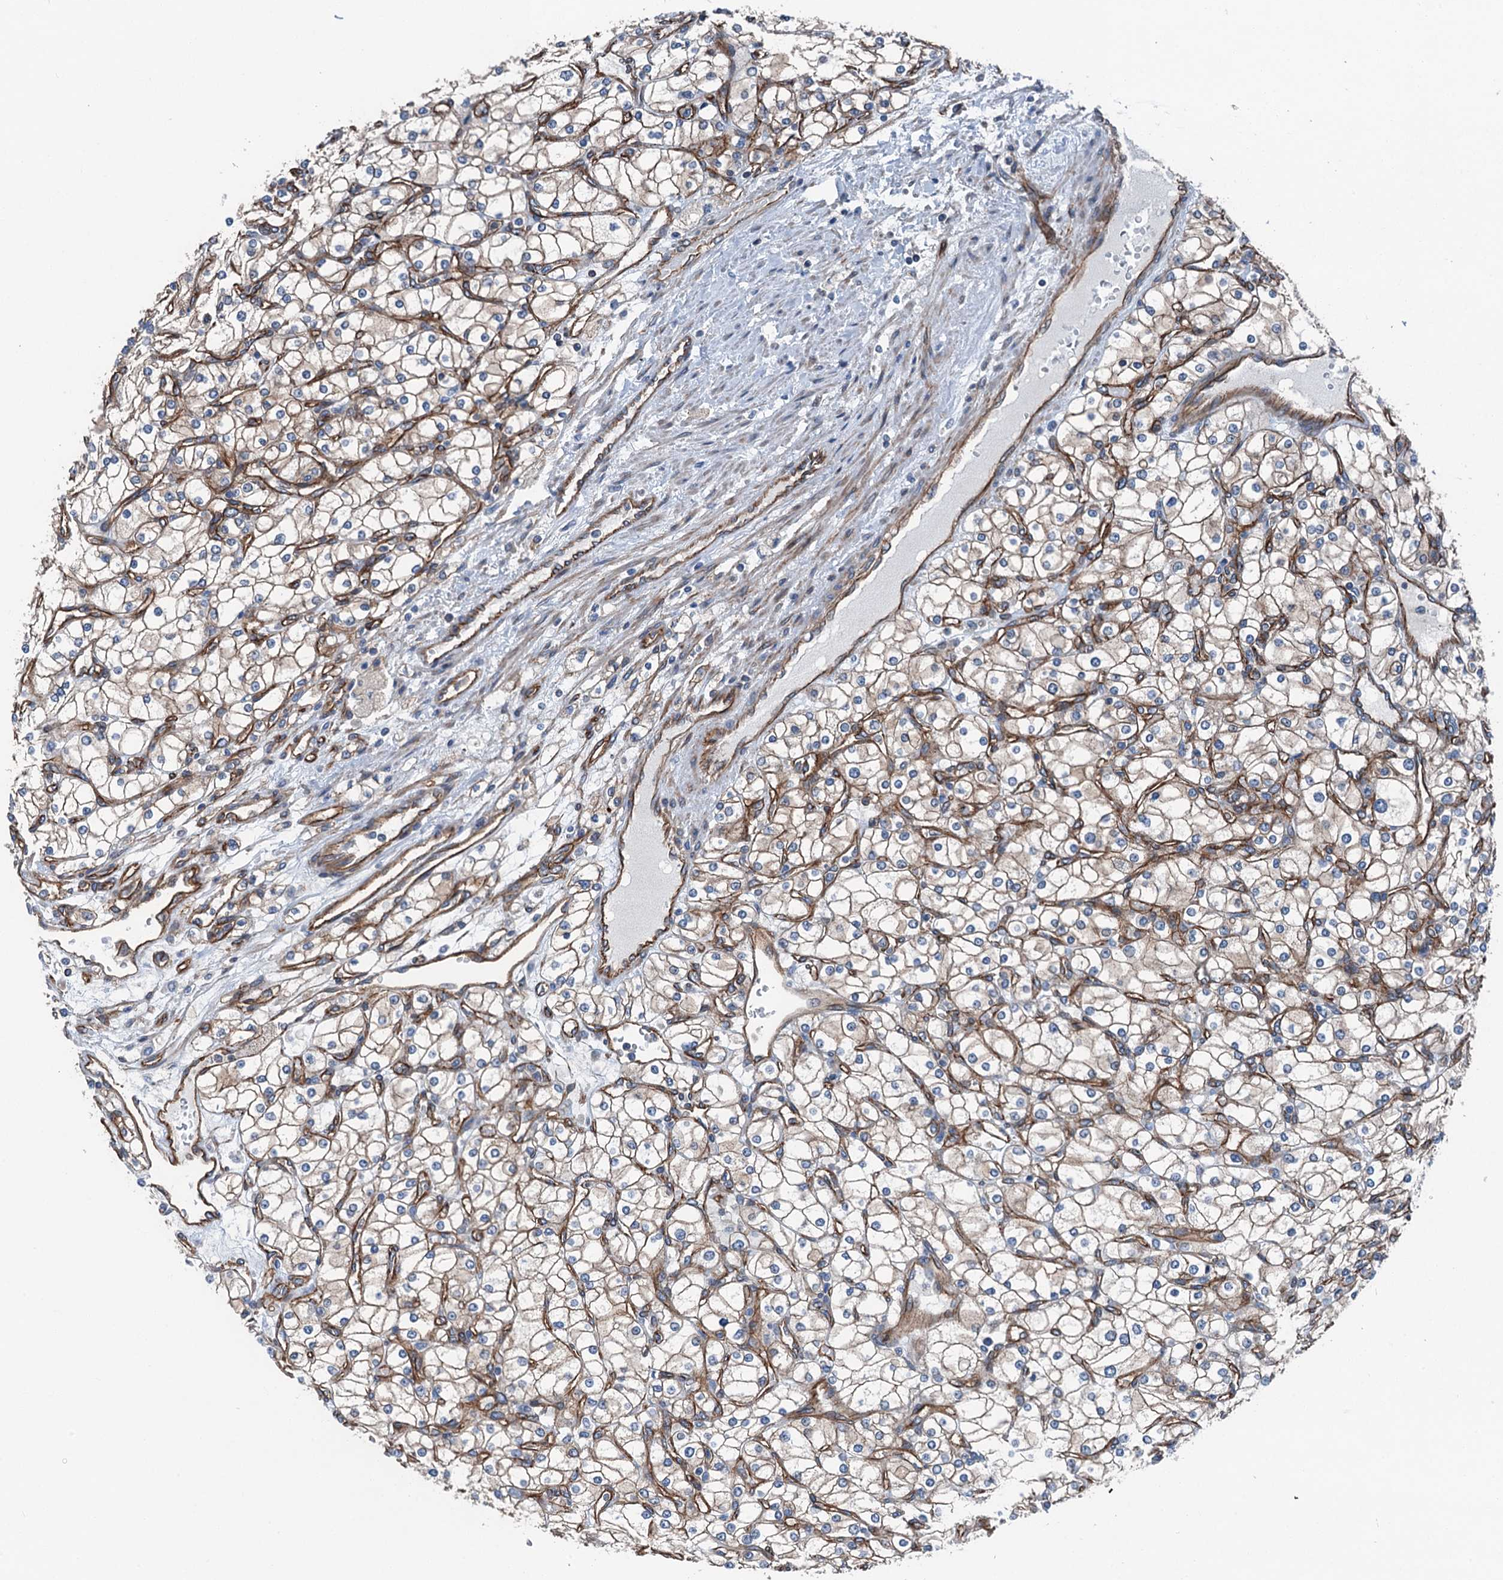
{"staining": {"intensity": "moderate", "quantity": ">75%", "location": "cytoplasmic/membranous"}, "tissue": "renal cancer", "cell_type": "Tumor cells", "image_type": "cancer", "snomed": [{"axis": "morphology", "description": "Adenocarcinoma, NOS"}, {"axis": "topography", "description": "Kidney"}], "caption": "The immunohistochemical stain shows moderate cytoplasmic/membranous positivity in tumor cells of renal cancer (adenocarcinoma) tissue. (brown staining indicates protein expression, while blue staining denotes nuclei).", "gene": "NMRAL1", "patient": {"sex": "male", "age": 80}}